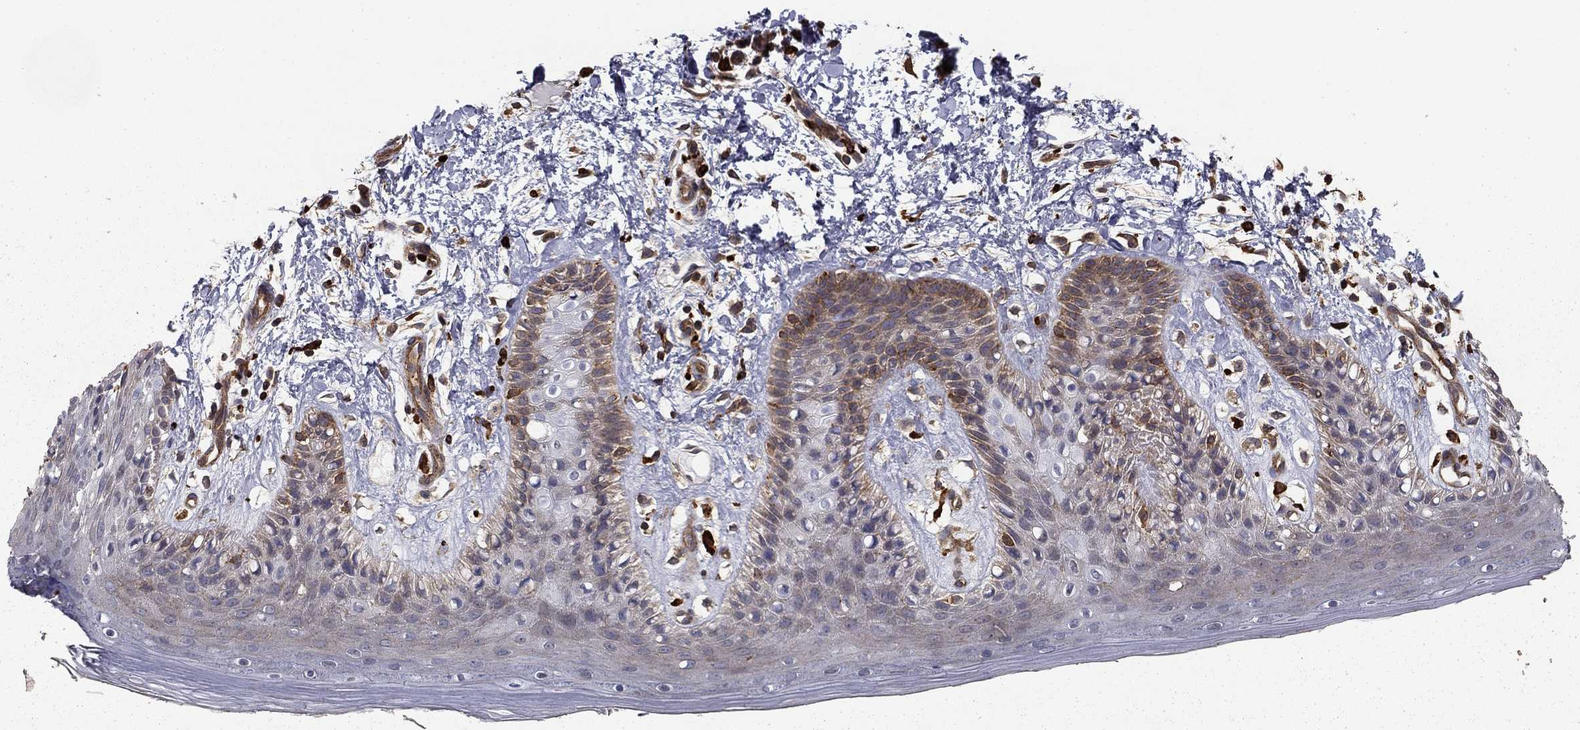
{"staining": {"intensity": "moderate", "quantity": "<25%", "location": "cytoplasmic/membranous"}, "tissue": "skin", "cell_type": "Epidermal cells", "image_type": "normal", "snomed": [{"axis": "morphology", "description": "Normal tissue, NOS"}, {"axis": "topography", "description": "Anal"}], "caption": "Moderate cytoplasmic/membranous staining for a protein is present in approximately <25% of epidermal cells of unremarkable skin using IHC.", "gene": "HABP4", "patient": {"sex": "male", "age": 36}}